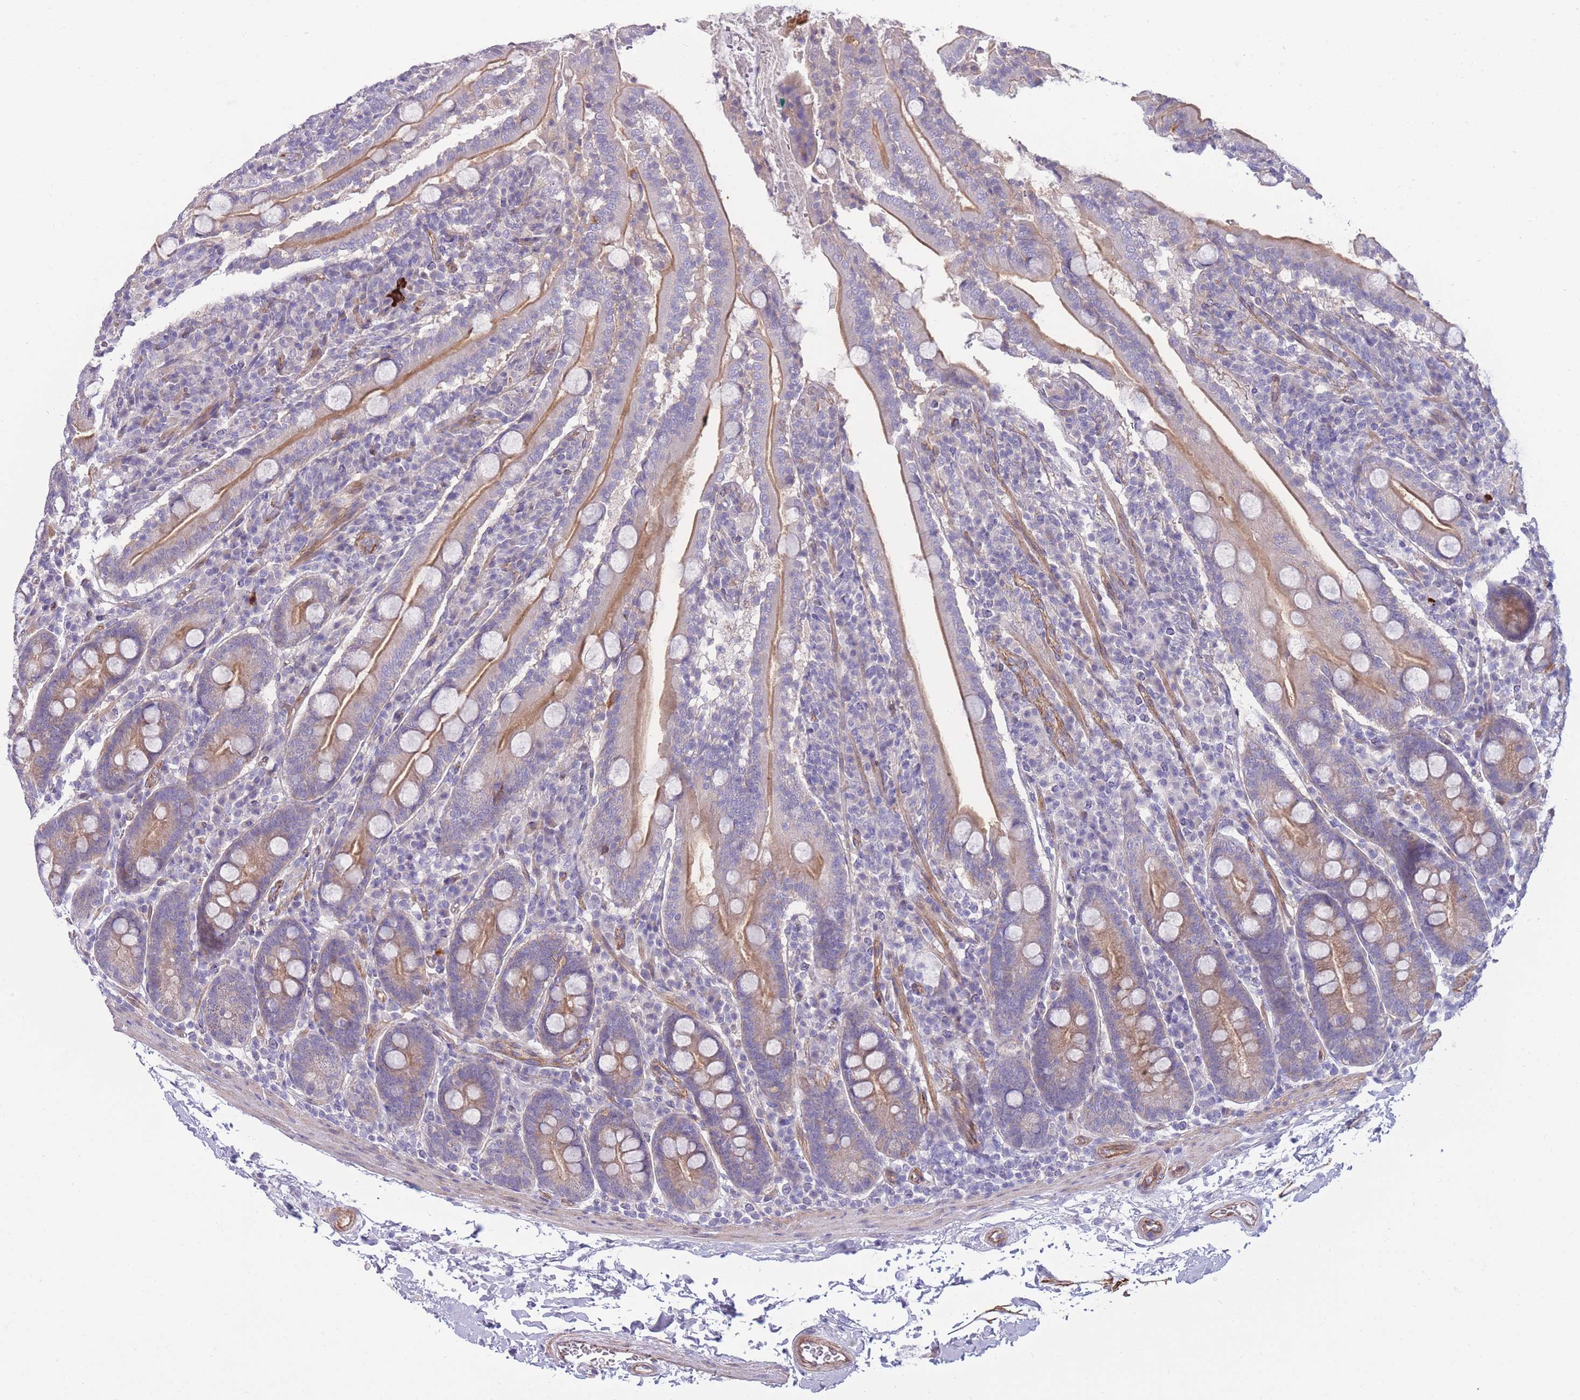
{"staining": {"intensity": "moderate", "quantity": ">75%", "location": "cytoplasmic/membranous"}, "tissue": "duodenum", "cell_type": "Glandular cells", "image_type": "normal", "snomed": [{"axis": "morphology", "description": "Normal tissue, NOS"}, {"axis": "topography", "description": "Duodenum"}], "caption": "This photomicrograph shows immunohistochemistry (IHC) staining of normal duodenum, with medium moderate cytoplasmic/membranous staining in approximately >75% of glandular cells.", "gene": "RGS11", "patient": {"sex": "male", "age": 35}}